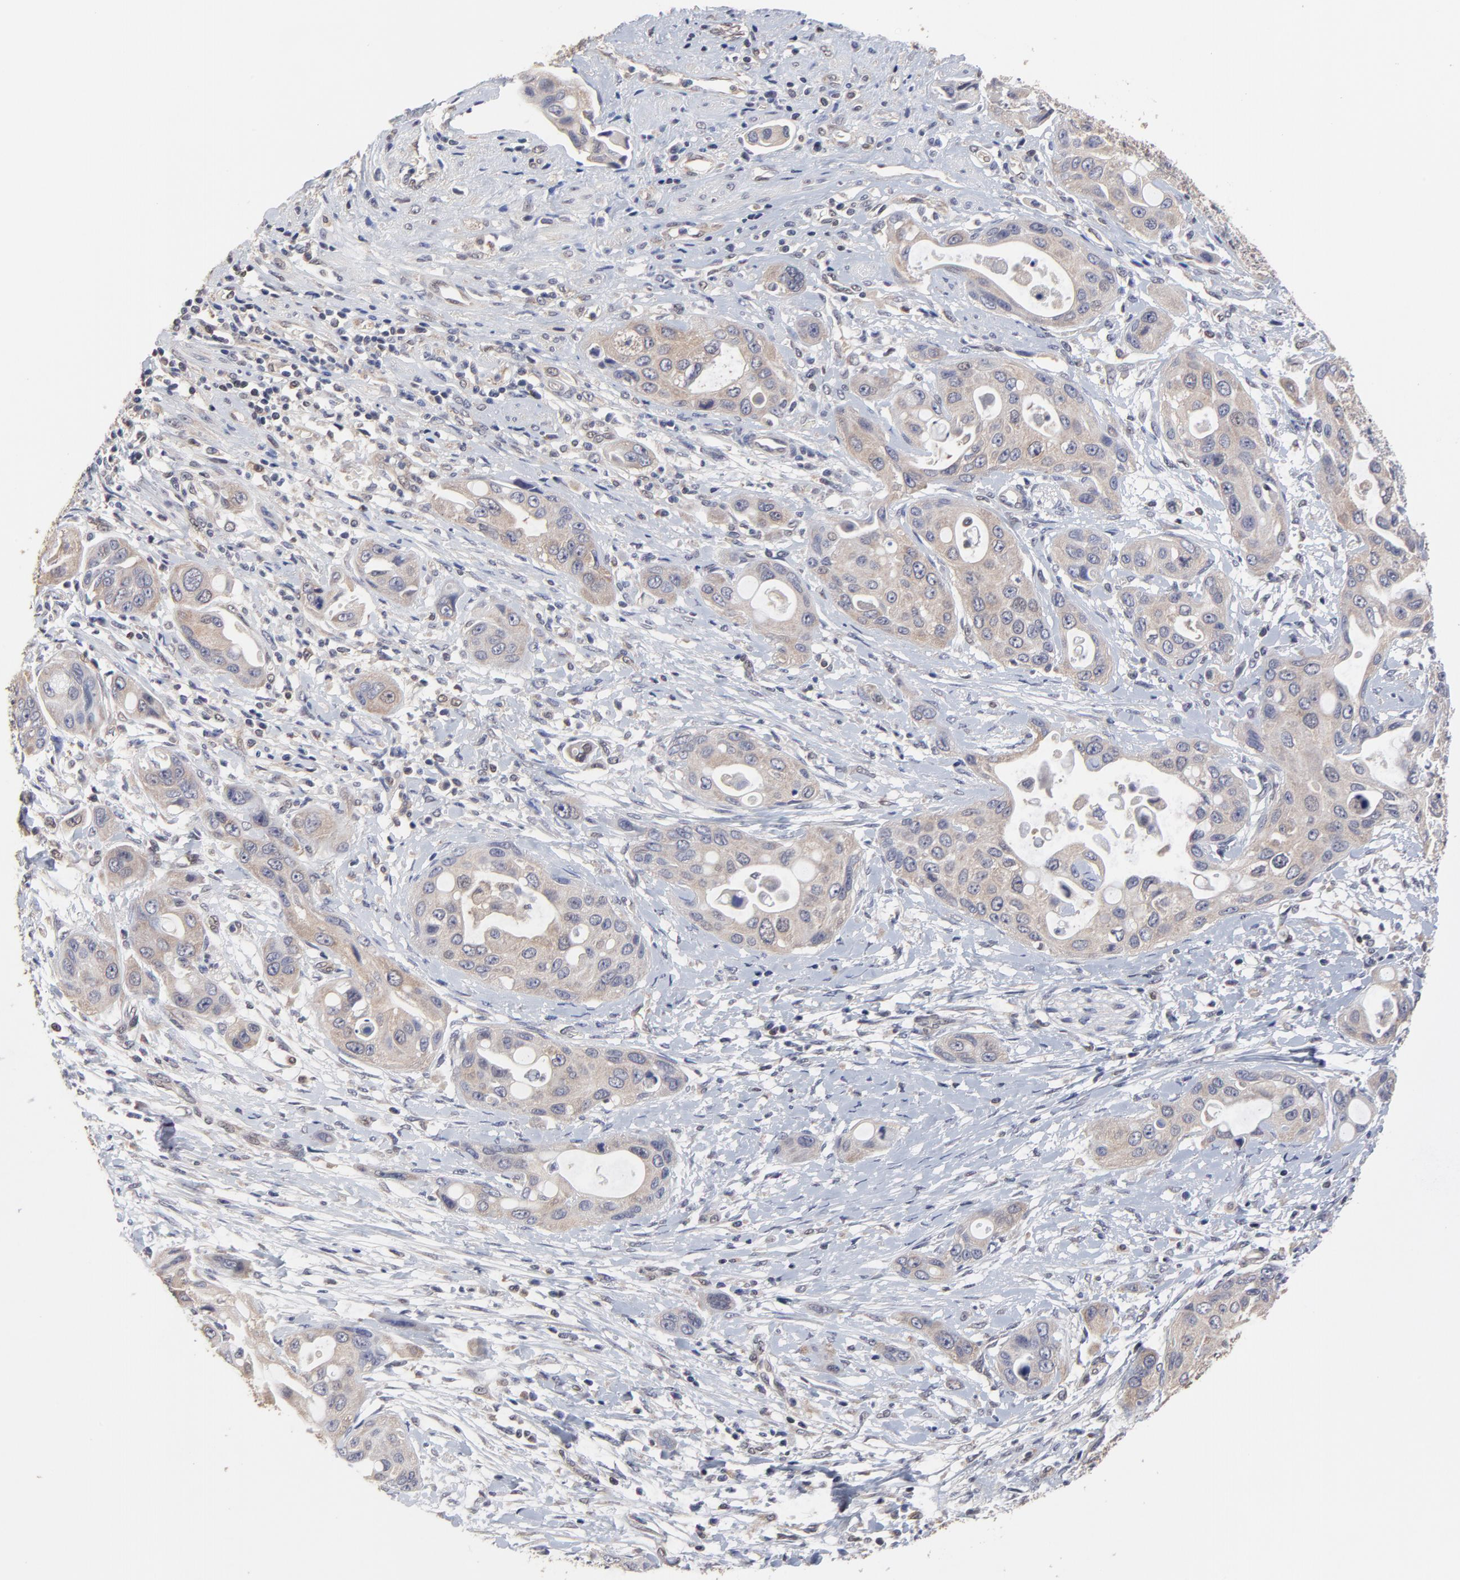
{"staining": {"intensity": "weak", "quantity": ">75%", "location": "cytoplasmic/membranous"}, "tissue": "pancreatic cancer", "cell_type": "Tumor cells", "image_type": "cancer", "snomed": [{"axis": "morphology", "description": "Adenocarcinoma, NOS"}, {"axis": "topography", "description": "Pancreas"}], "caption": "Protein expression analysis of adenocarcinoma (pancreatic) displays weak cytoplasmic/membranous positivity in approximately >75% of tumor cells.", "gene": "CCT2", "patient": {"sex": "female", "age": 60}}